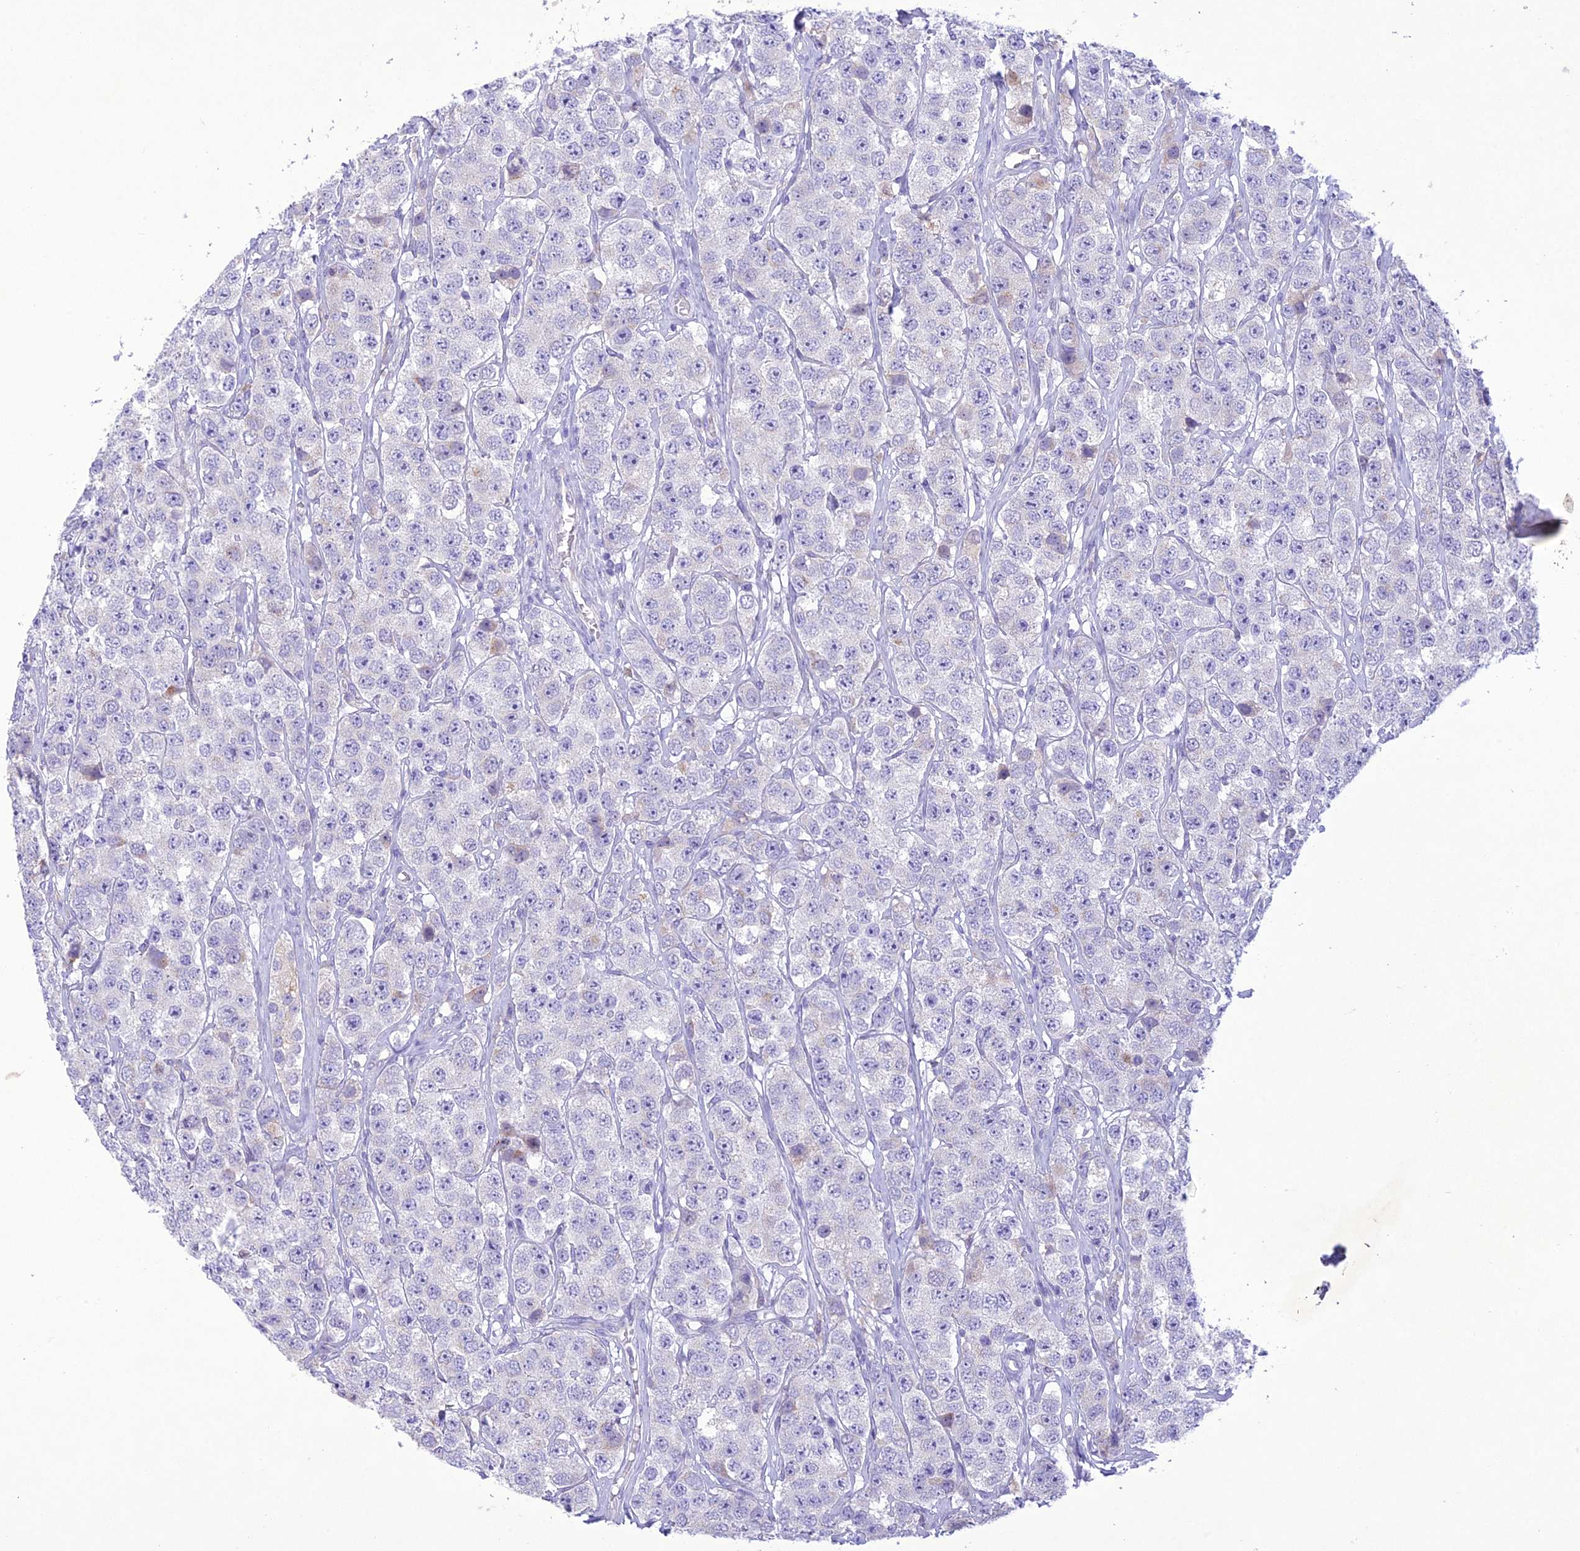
{"staining": {"intensity": "negative", "quantity": "none", "location": "none"}, "tissue": "testis cancer", "cell_type": "Tumor cells", "image_type": "cancer", "snomed": [{"axis": "morphology", "description": "Seminoma, NOS"}, {"axis": "topography", "description": "Testis"}], "caption": "This is an immunohistochemistry (IHC) micrograph of human seminoma (testis). There is no positivity in tumor cells.", "gene": "SLC13A5", "patient": {"sex": "male", "age": 28}}